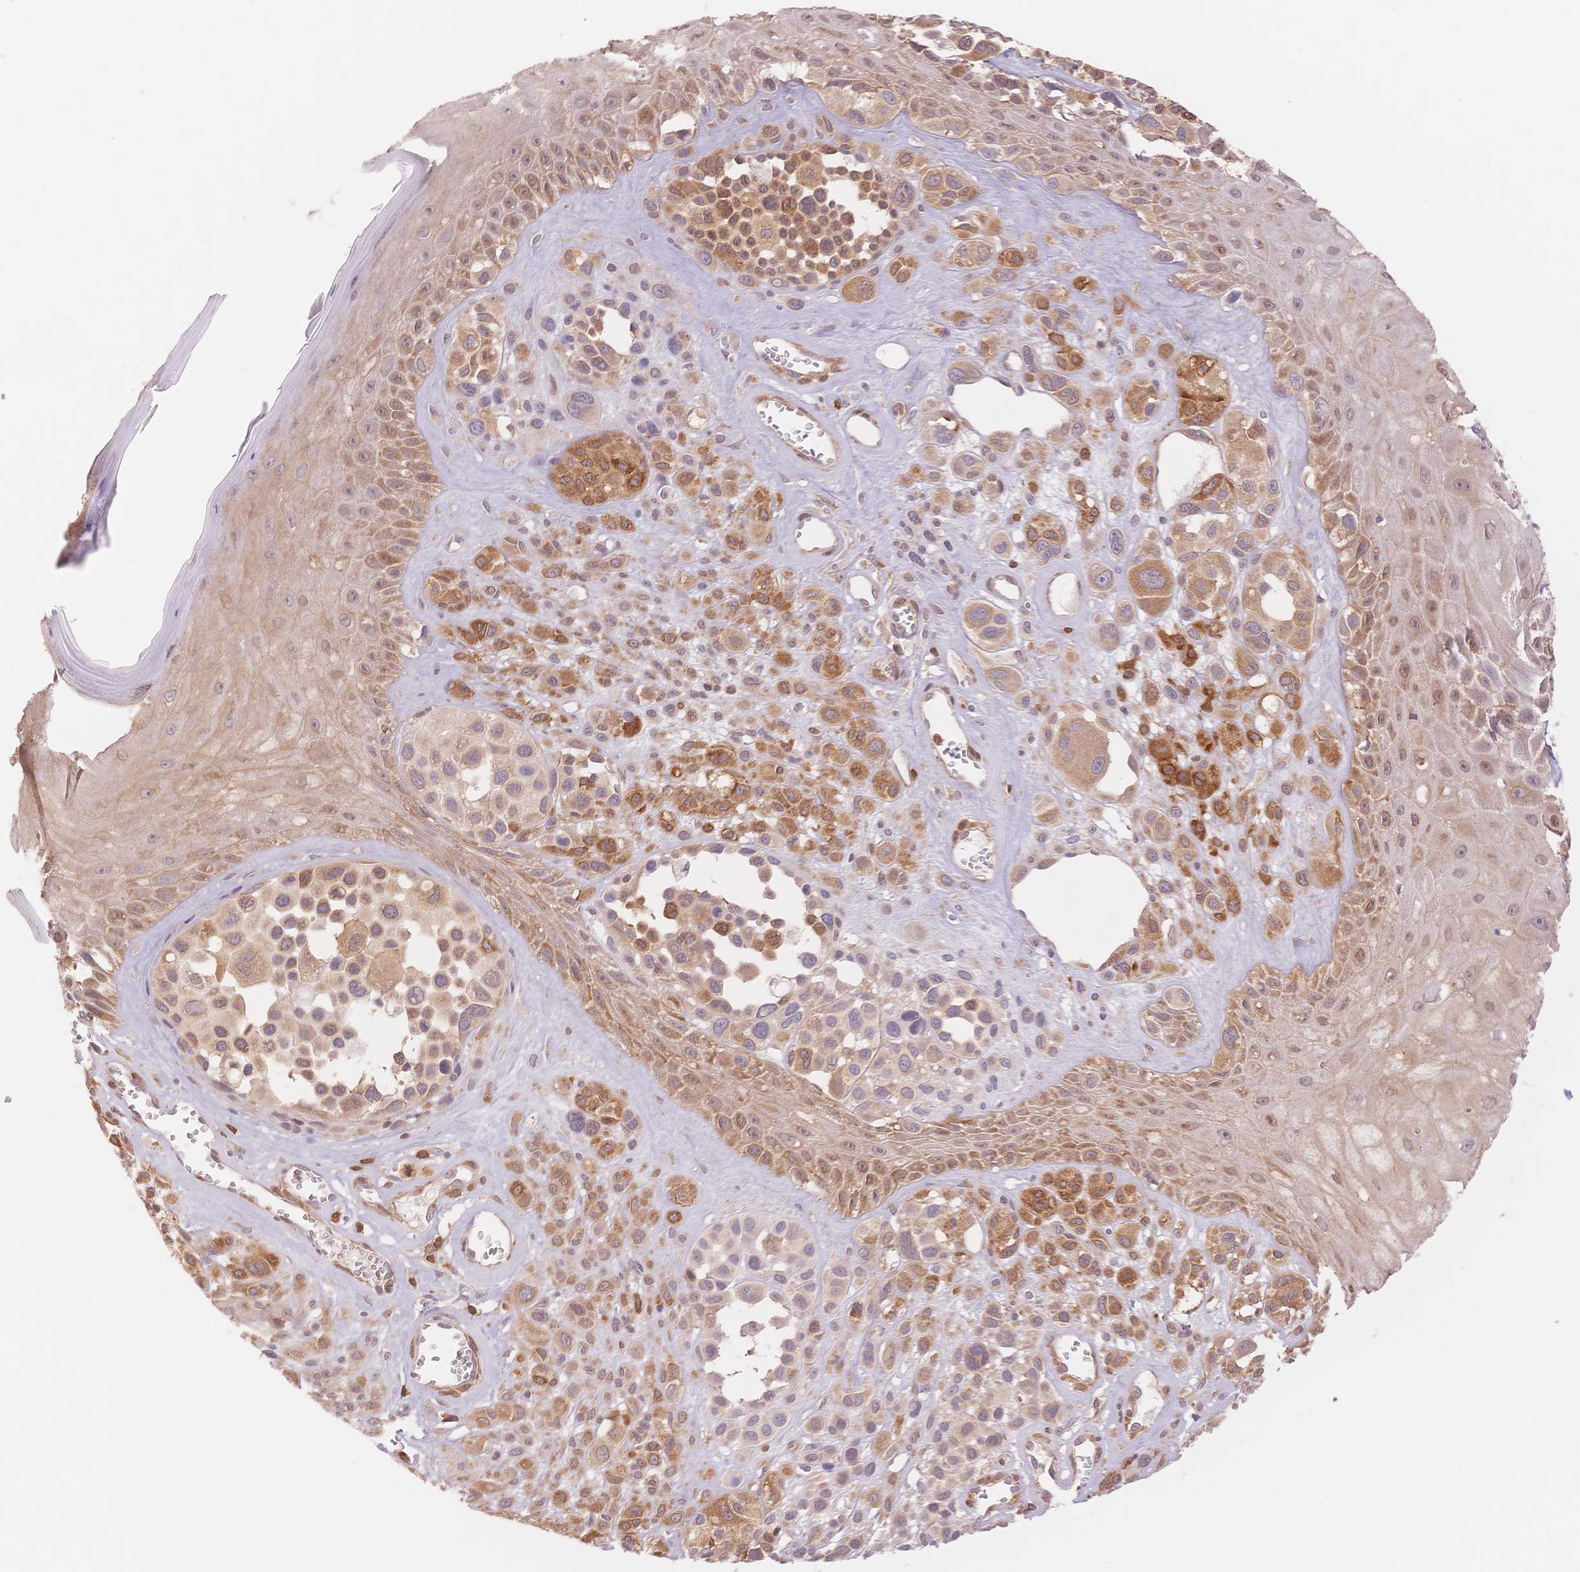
{"staining": {"intensity": "weak", "quantity": ">75%", "location": "cytoplasmic/membranous"}, "tissue": "melanoma", "cell_type": "Tumor cells", "image_type": "cancer", "snomed": [{"axis": "morphology", "description": "Malignant melanoma, NOS"}, {"axis": "topography", "description": "Skin"}], "caption": "Malignant melanoma stained with a brown dye demonstrates weak cytoplasmic/membranous positive expression in approximately >75% of tumor cells.", "gene": "STK39", "patient": {"sex": "male", "age": 77}}